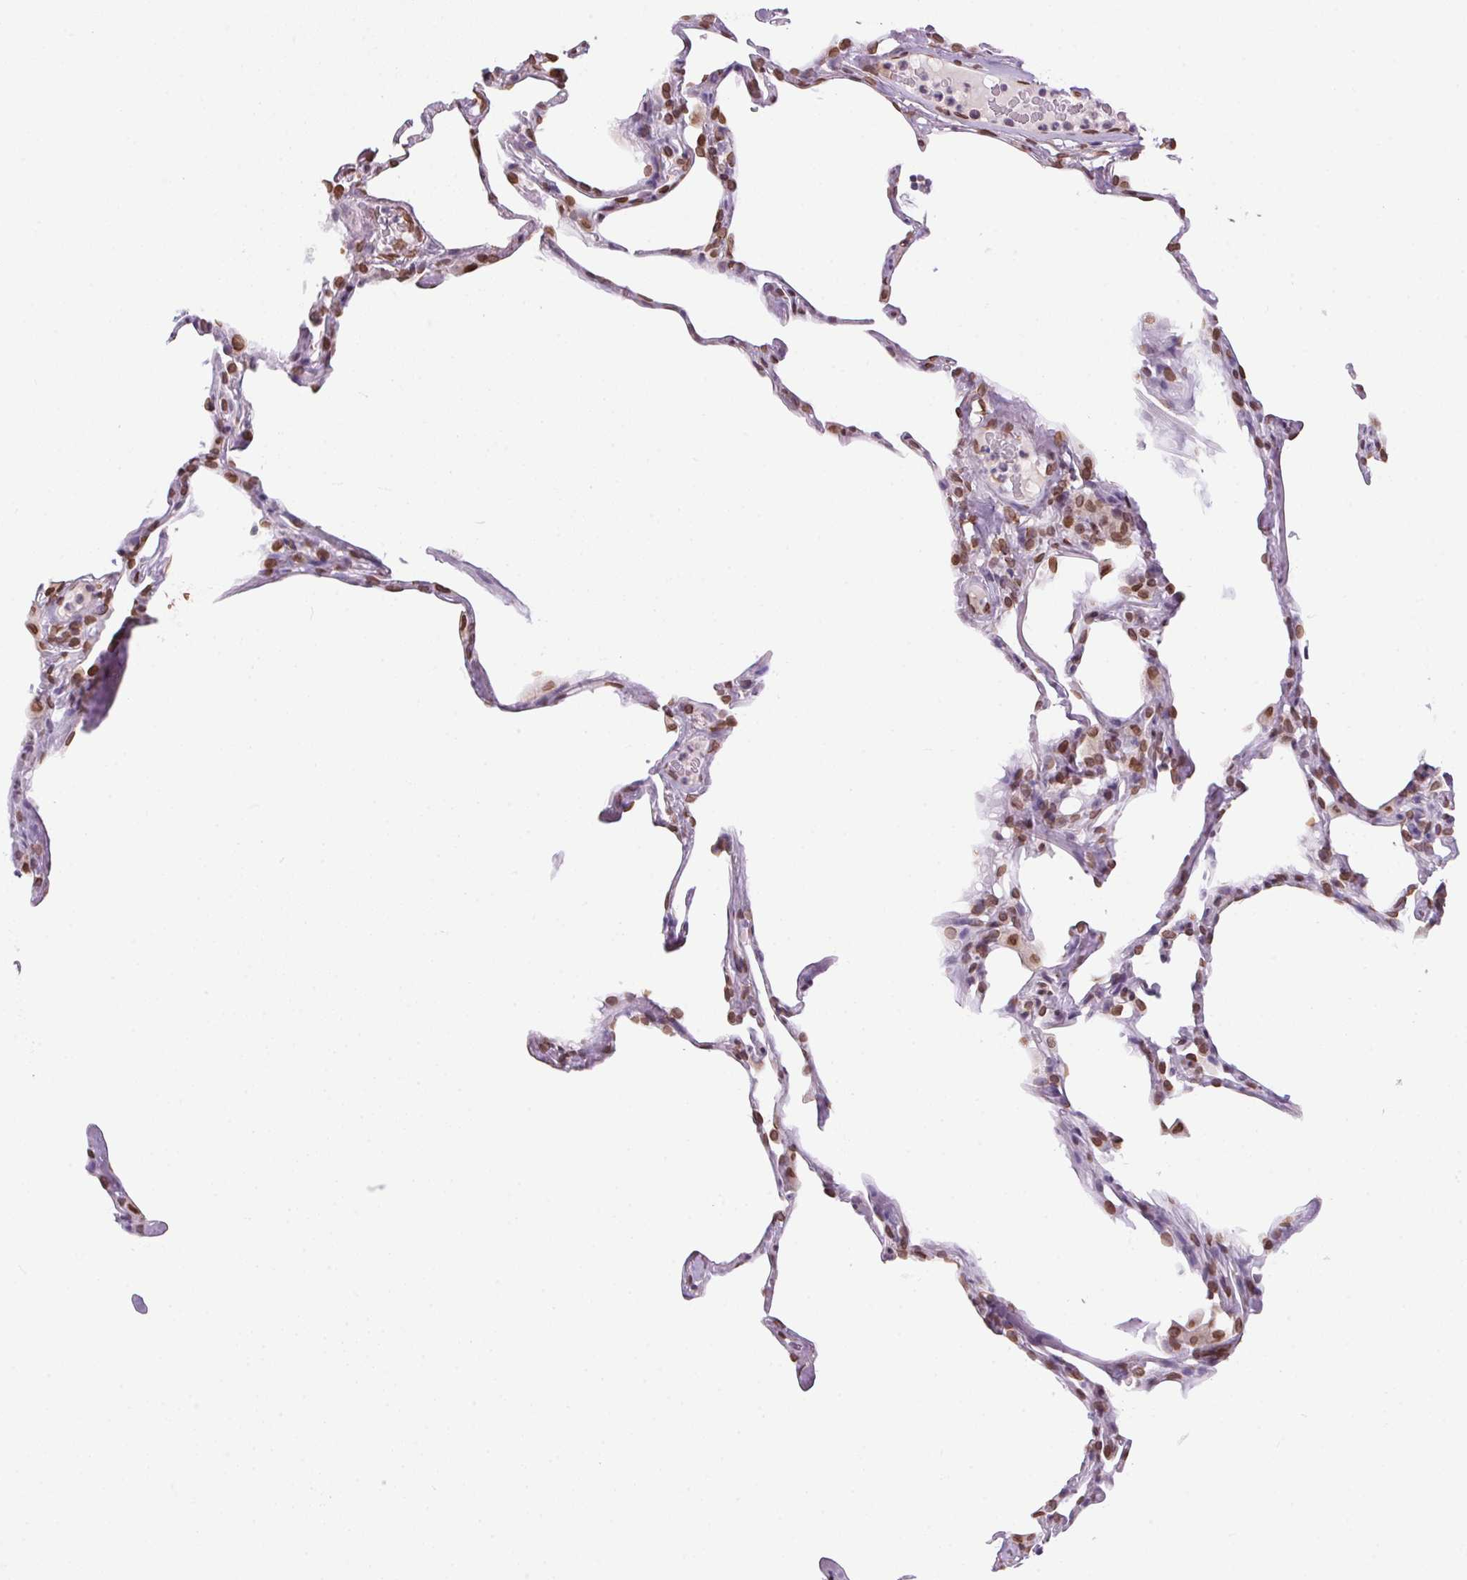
{"staining": {"intensity": "moderate", "quantity": "25%-75%", "location": "nuclear"}, "tissue": "lung", "cell_type": "Alveolar cells", "image_type": "normal", "snomed": [{"axis": "morphology", "description": "Normal tissue, NOS"}, {"axis": "topography", "description": "Lung"}], "caption": "The photomicrograph demonstrates a brown stain indicating the presence of a protein in the nuclear of alveolar cells in lung.", "gene": "TMEM175", "patient": {"sex": "male", "age": 65}}